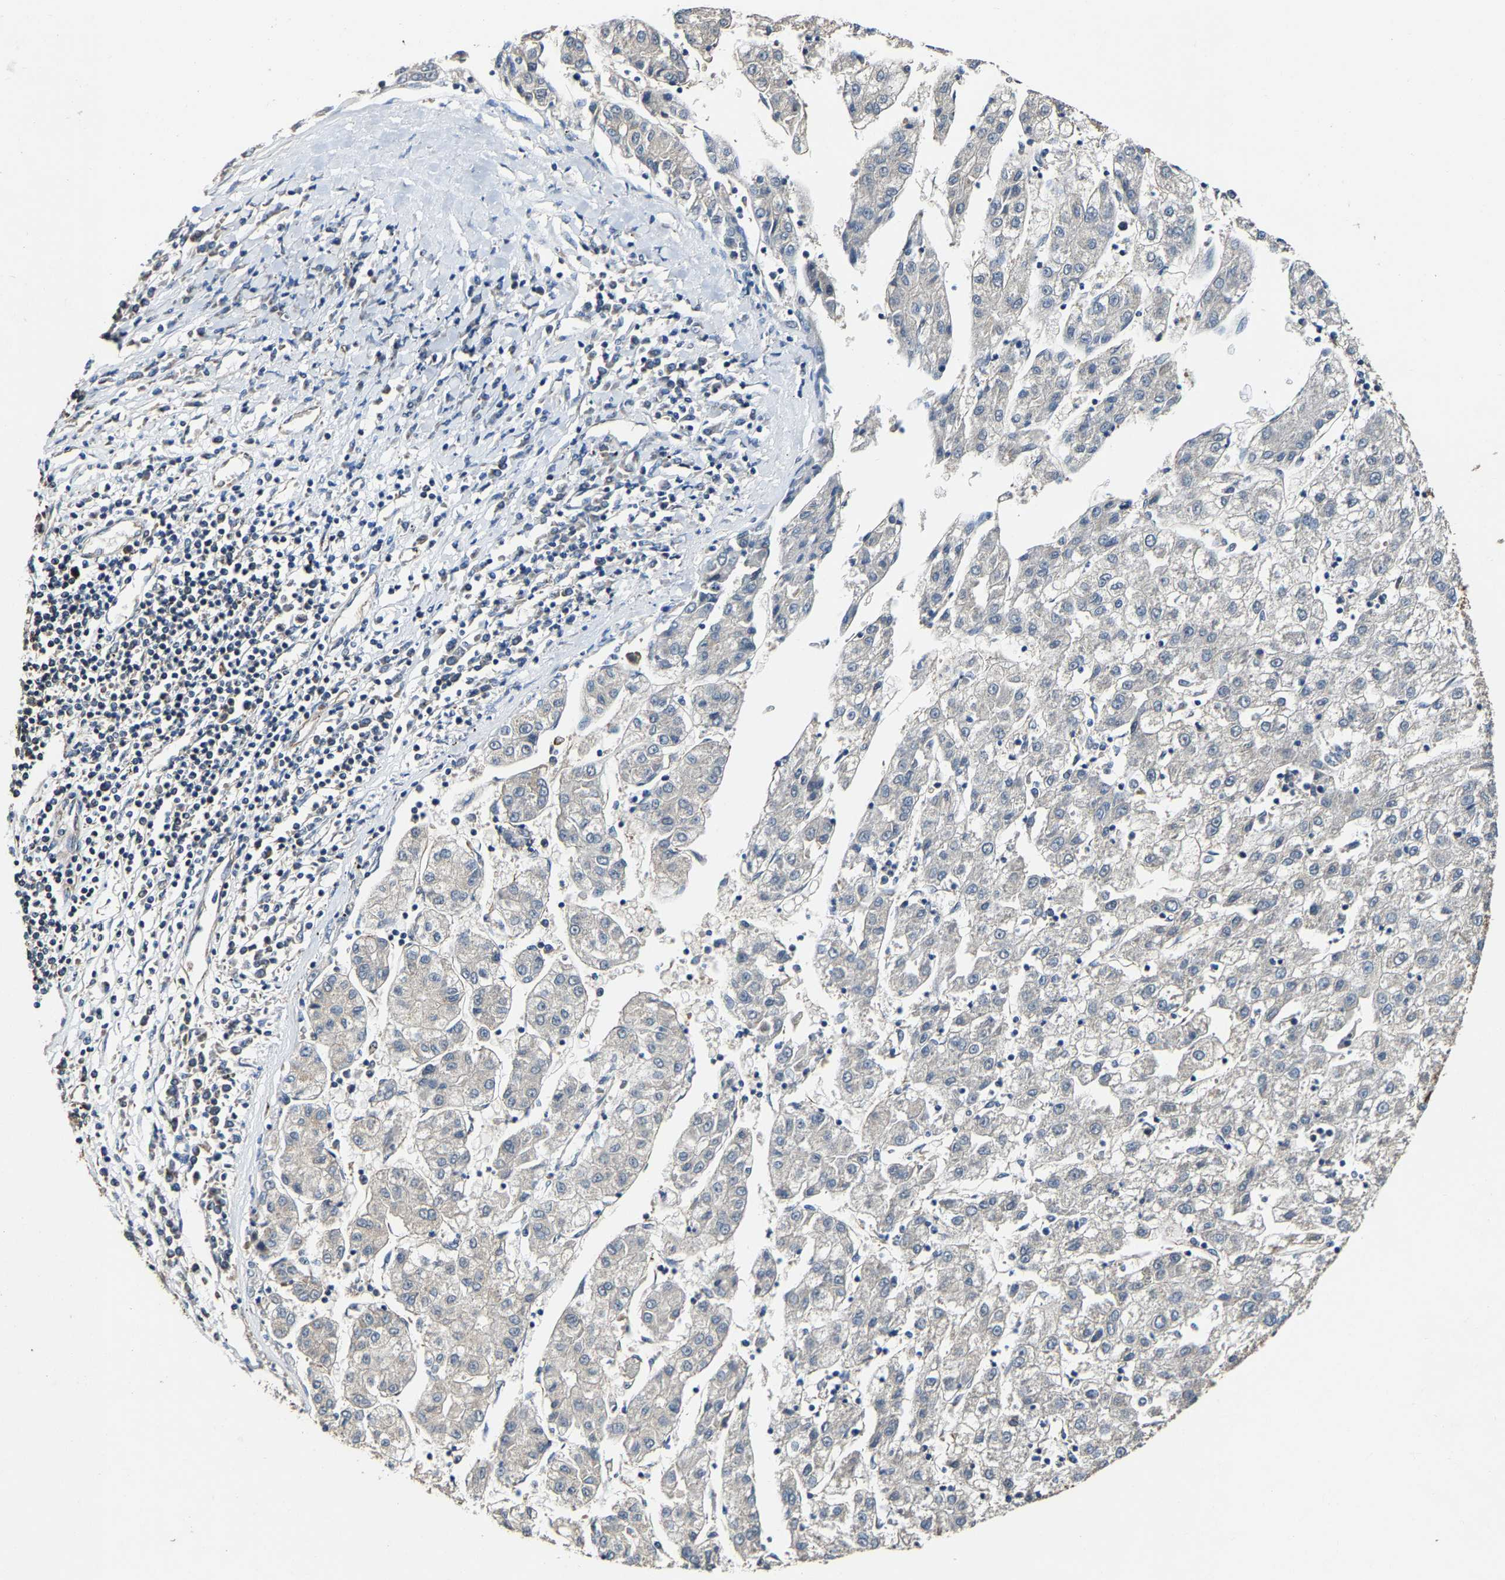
{"staining": {"intensity": "weak", "quantity": "25%-75%", "location": "cytoplasmic/membranous"}, "tissue": "liver cancer", "cell_type": "Tumor cells", "image_type": "cancer", "snomed": [{"axis": "morphology", "description": "Carcinoma, Hepatocellular, NOS"}, {"axis": "topography", "description": "Liver"}], "caption": "Immunohistochemistry (DAB (3,3'-diaminobenzidine)) staining of human liver hepatocellular carcinoma shows weak cytoplasmic/membranous protein expression in about 25%-75% of tumor cells.", "gene": "GFRA3", "patient": {"sex": "male", "age": 72}}